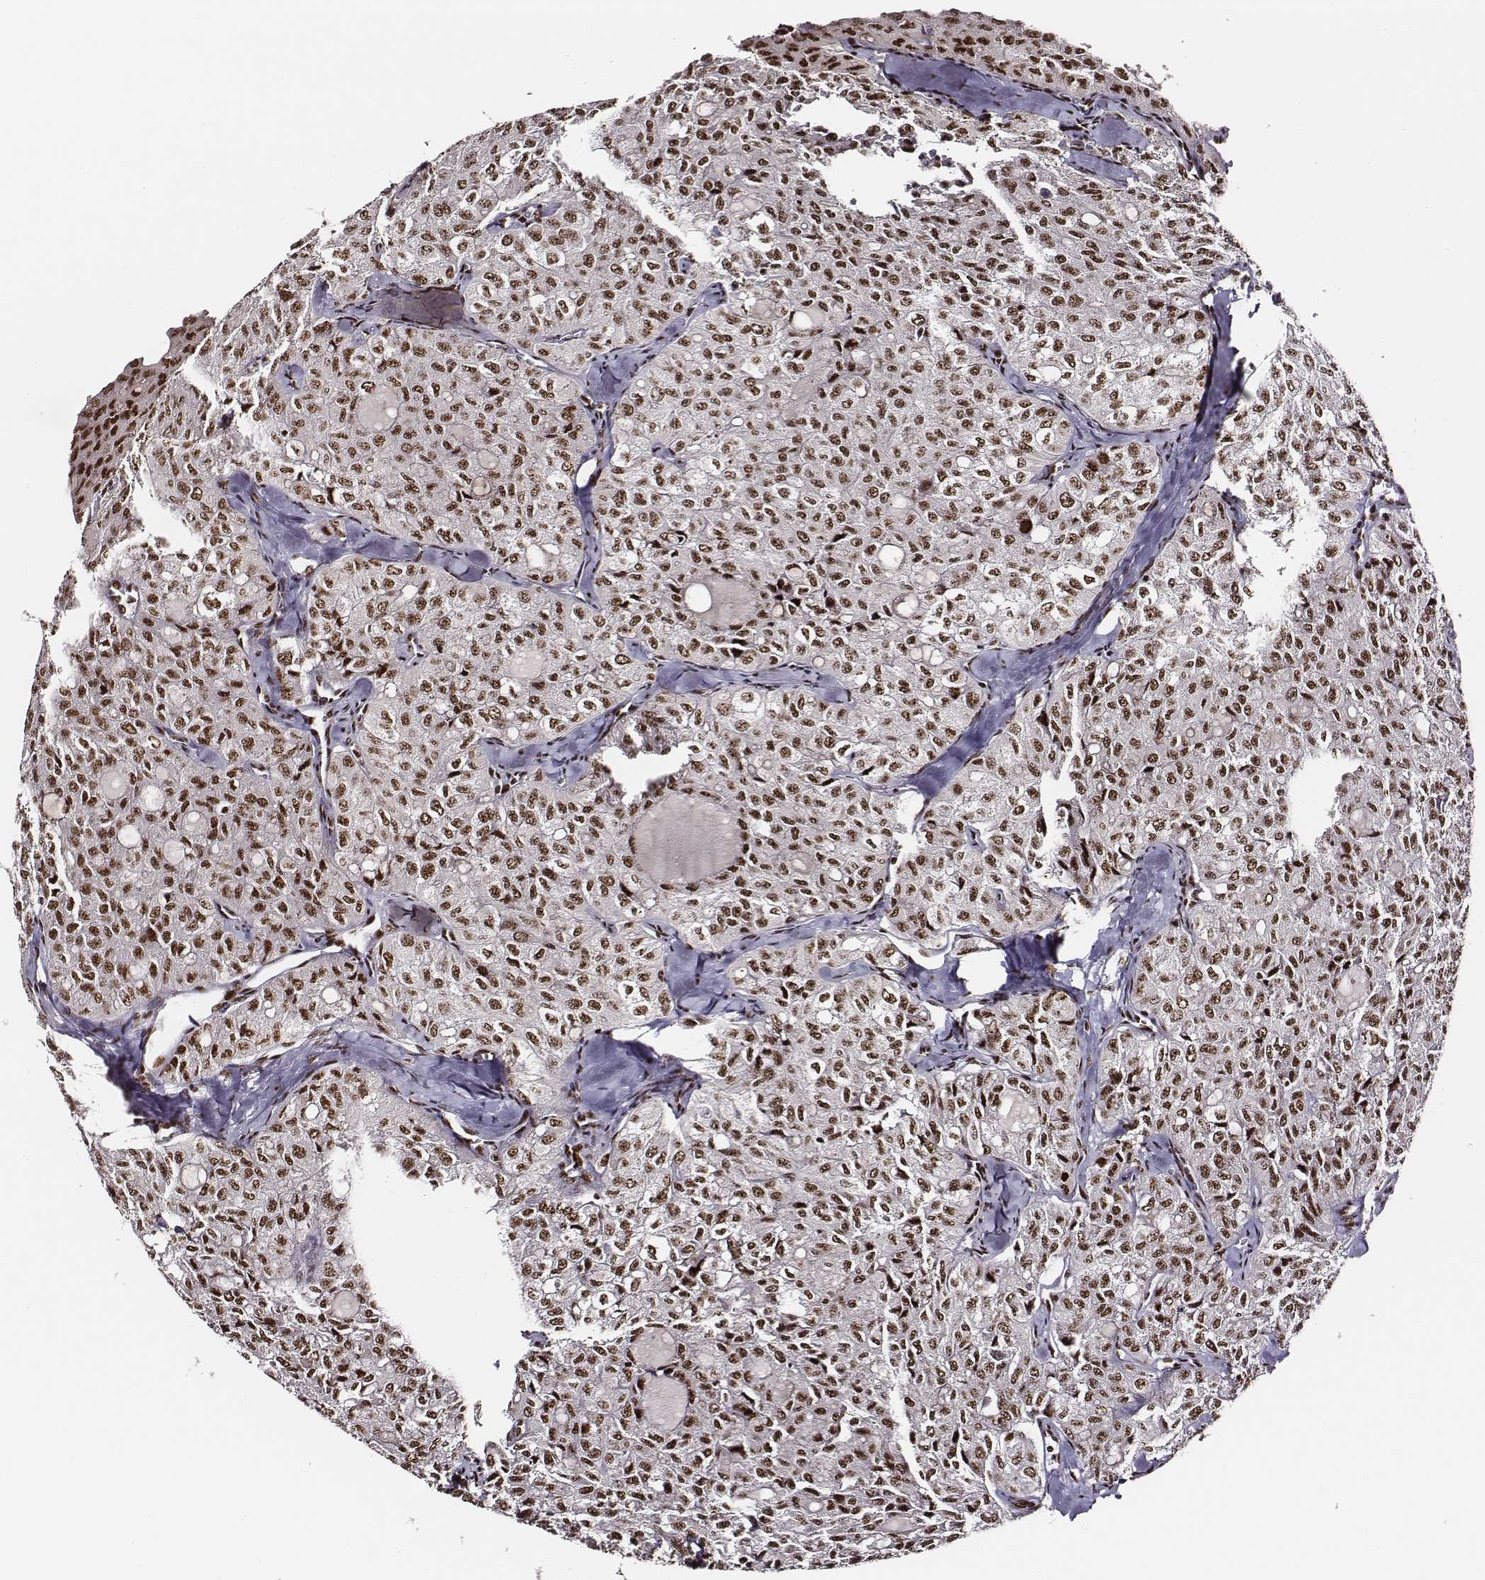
{"staining": {"intensity": "strong", "quantity": ">75%", "location": "cytoplasmic/membranous"}, "tissue": "thyroid cancer", "cell_type": "Tumor cells", "image_type": "cancer", "snomed": [{"axis": "morphology", "description": "Follicular adenoma carcinoma, NOS"}, {"axis": "topography", "description": "Thyroid gland"}], "caption": "Follicular adenoma carcinoma (thyroid) stained for a protein (brown) shows strong cytoplasmic/membranous positive staining in approximately >75% of tumor cells.", "gene": "PPARA", "patient": {"sex": "male", "age": 75}}